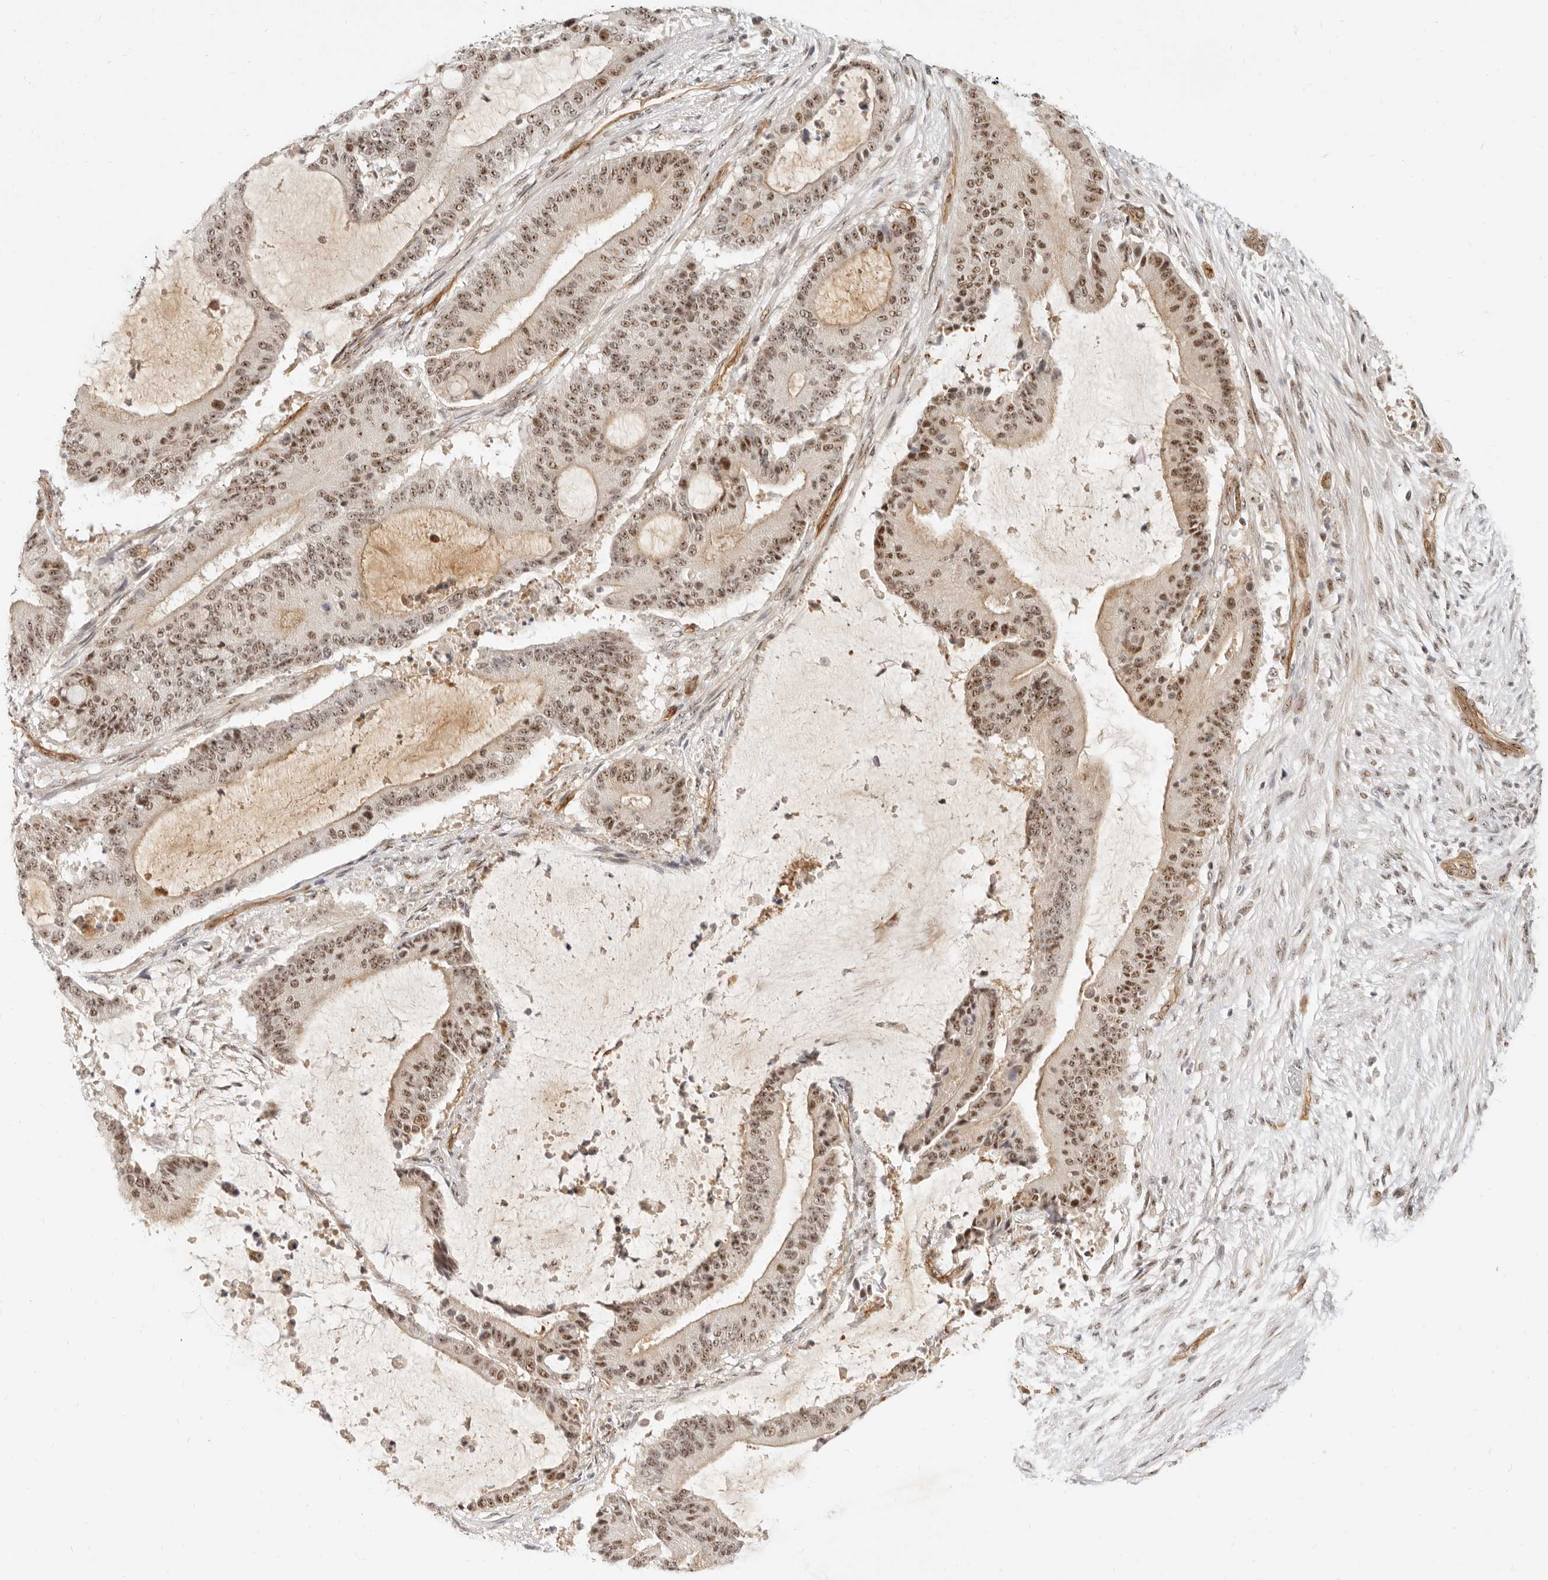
{"staining": {"intensity": "moderate", "quantity": ">75%", "location": "nuclear"}, "tissue": "liver cancer", "cell_type": "Tumor cells", "image_type": "cancer", "snomed": [{"axis": "morphology", "description": "Normal tissue, NOS"}, {"axis": "morphology", "description": "Cholangiocarcinoma"}, {"axis": "topography", "description": "Liver"}, {"axis": "topography", "description": "Peripheral nerve tissue"}], "caption": "High-power microscopy captured an immunohistochemistry (IHC) photomicrograph of liver cancer (cholangiocarcinoma), revealing moderate nuclear expression in about >75% of tumor cells.", "gene": "BAP1", "patient": {"sex": "female", "age": 73}}